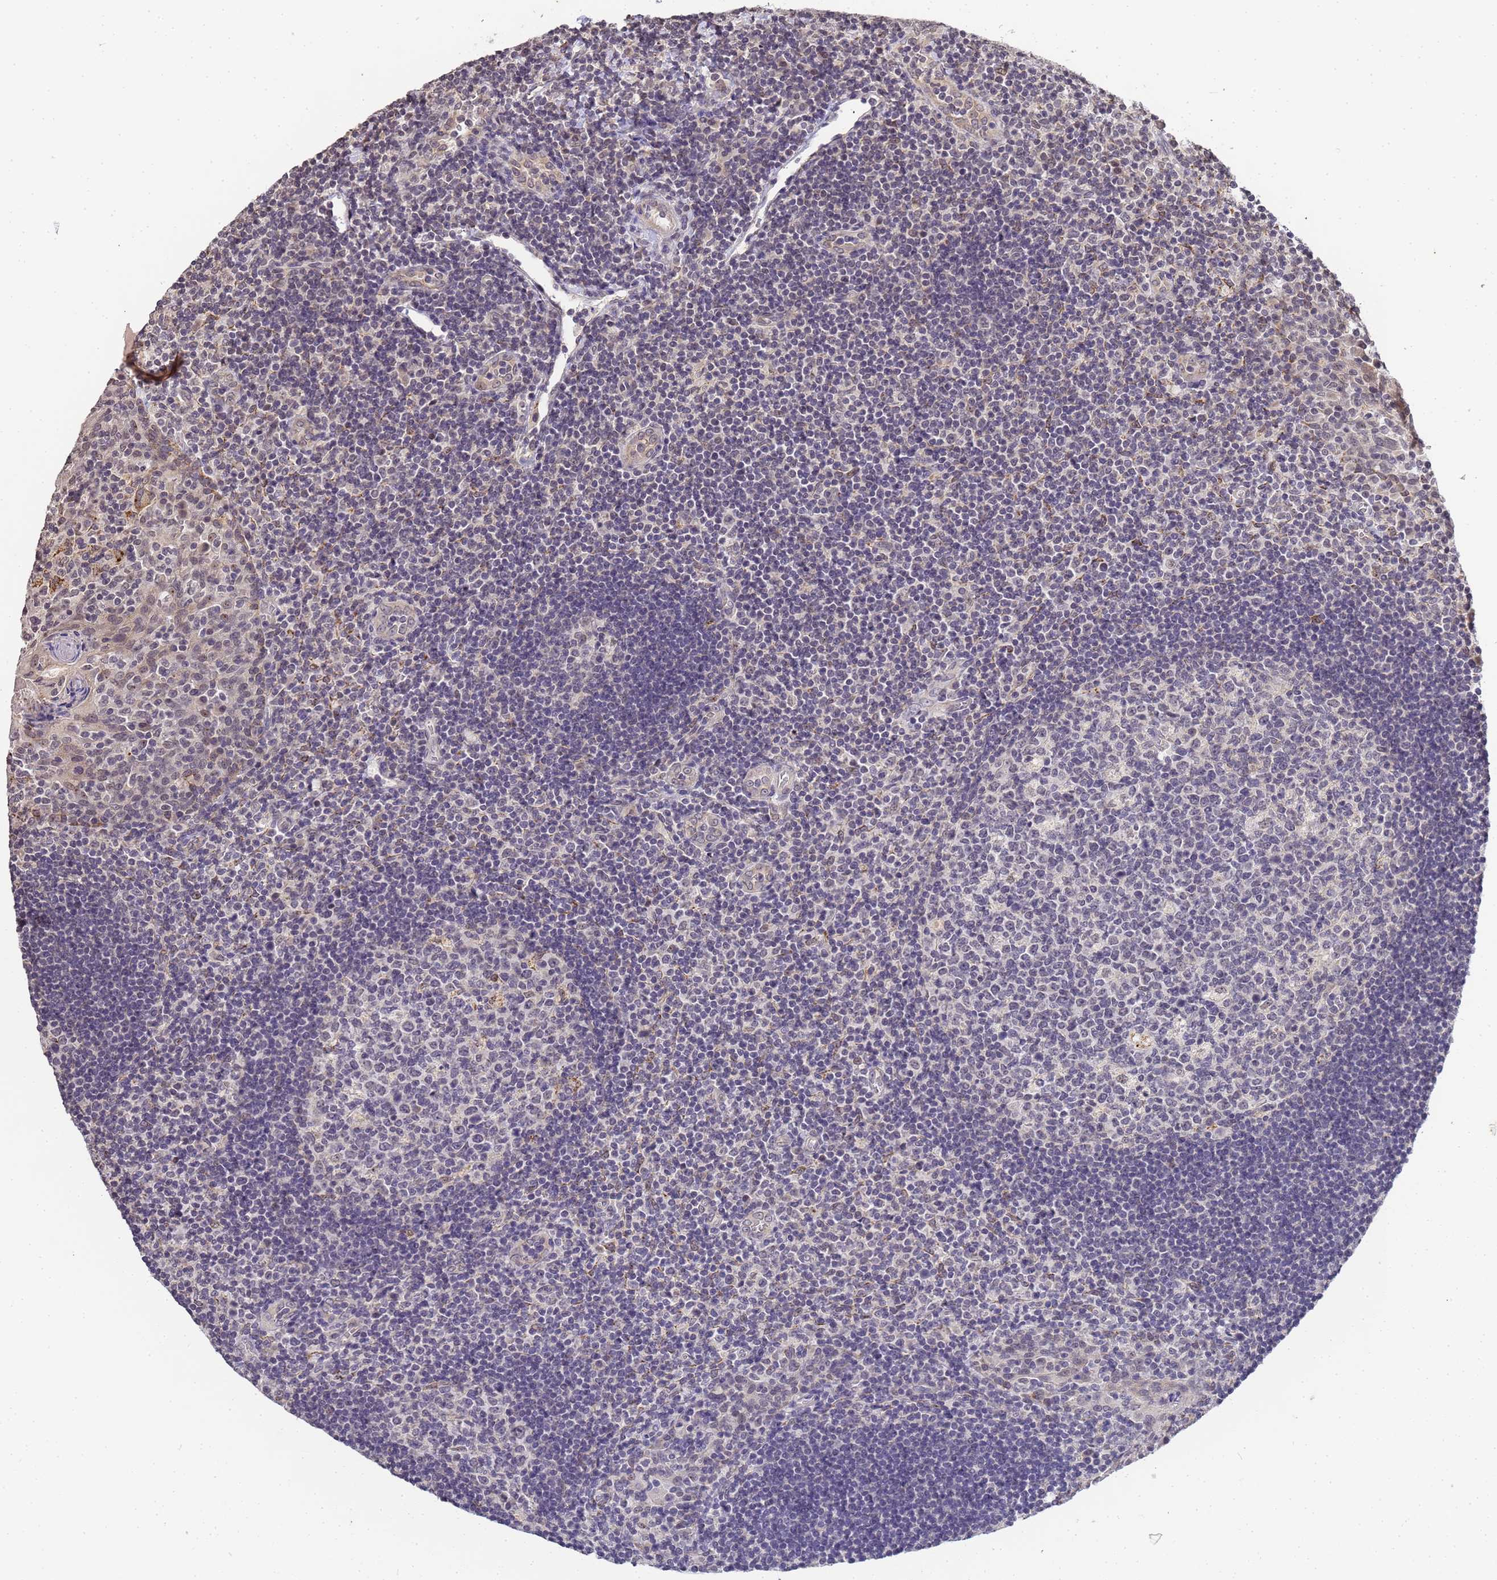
{"staining": {"intensity": "negative", "quantity": "none", "location": "none"}, "tissue": "tonsil", "cell_type": "Germinal center cells", "image_type": "normal", "snomed": [{"axis": "morphology", "description": "Normal tissue, NOS"}, {"axis": "topography", "description": "Tonsil"}], "caption": "Immunohistochemistry (IHC) photomicrograph of unremarkable human tonsil stained for a protein (brown), which displays no expression in germinal center cells. The staining was performed using DAB to visualize the protein expression in brown, while the nuclei were stained in blue with hematoxylin (Magnification: 20x).", "gene": "MYL7", "patient": {"sex": "male", "age": 17}}